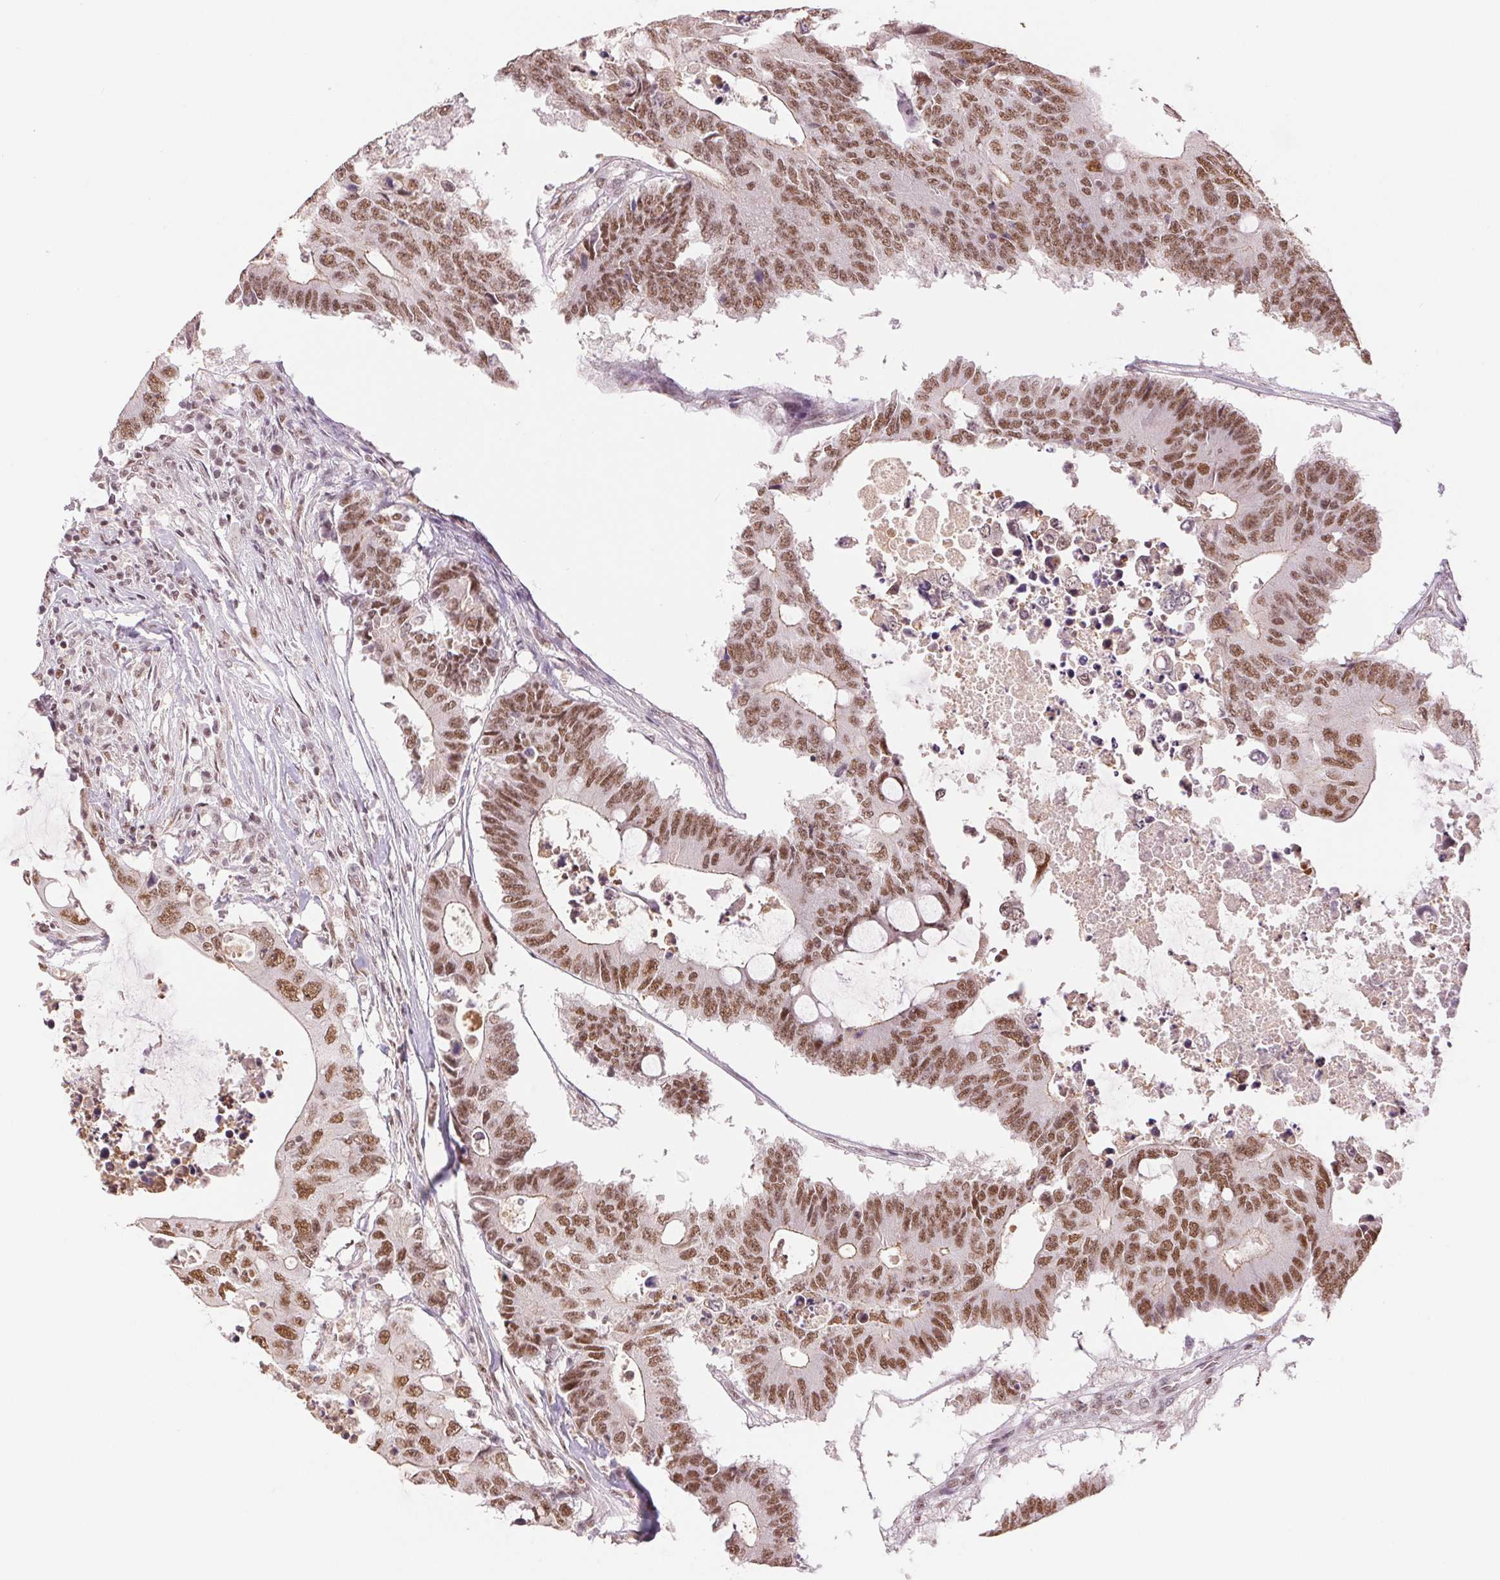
{"staining": {"intensity": "moderate", "quantity": ">75%", "location": "nuclear"}, "tissue": "colorectal cancer", "cell_type": "Tumor cells", "image_type": "cancer", "snomed": [{"axis": "morphology", "description": "Adenocarcinoma, NOS"}, {"axis": "topography", "description": "Colon"}], "caption": "Brown immunohistochemical staining in human colorectal cancer (adenocarcinoma) displays moderate nuclear staining in about >75% of tumor cells.", "gene": "RPRD1B", "patient": {"sex": "male", "age": 71}}